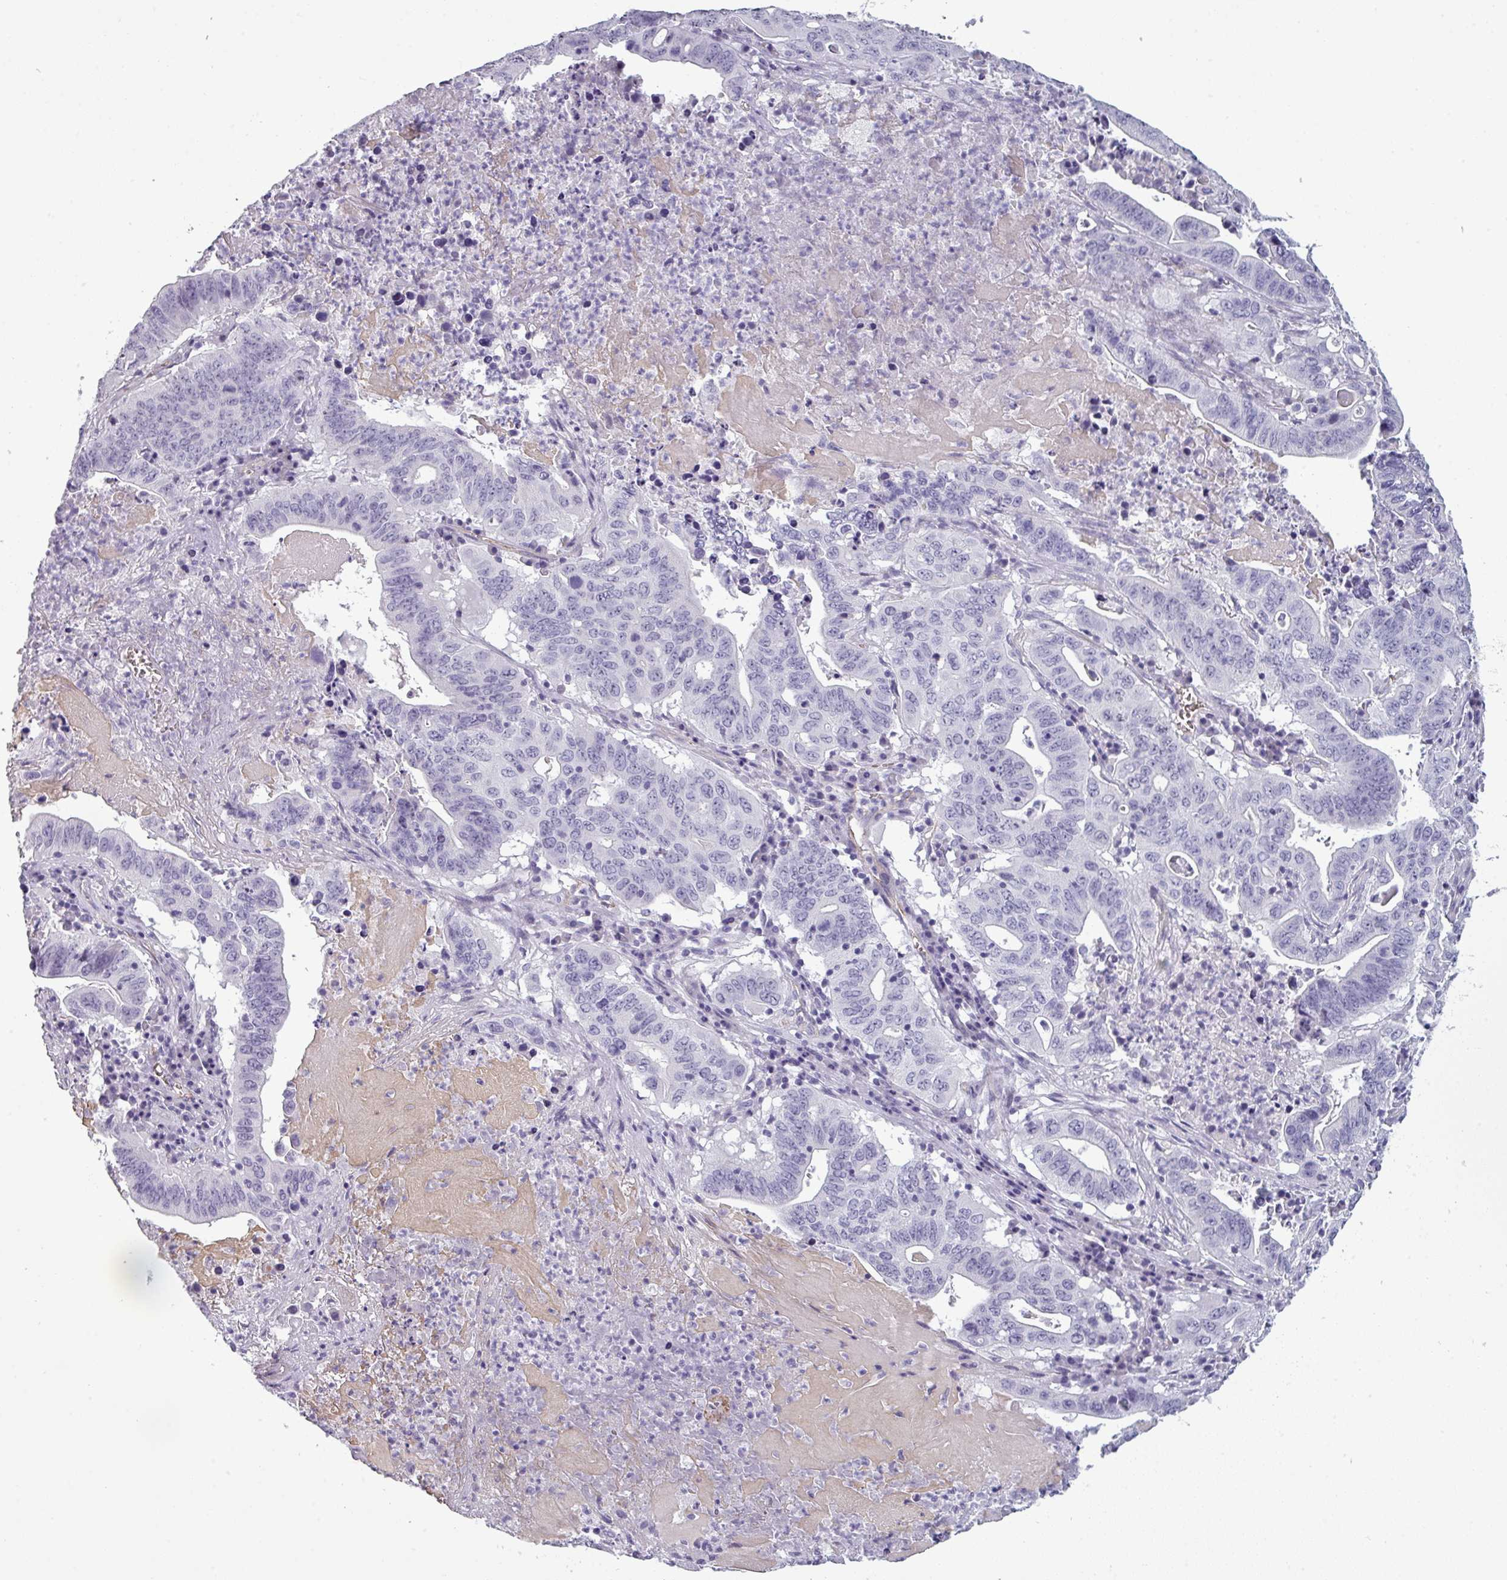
{"staining": {"intensity": "negative", "quantity": "none", "location": "none"}, "tissue": "lung cancer", "cell_type": "Tumor cells", "image_type": "cancer", "snomed": [{"axis": "morphology", "description": "Adenocarcinoma, NOS"}, {"axis": "topography", "description": "Lung"}], "caption": "The micrograph exhibits no significant expression in tumor cells of adenocarcinoma (lung).", "gene": "AREL1", "patient": {"sex": "female", "age": 60}}